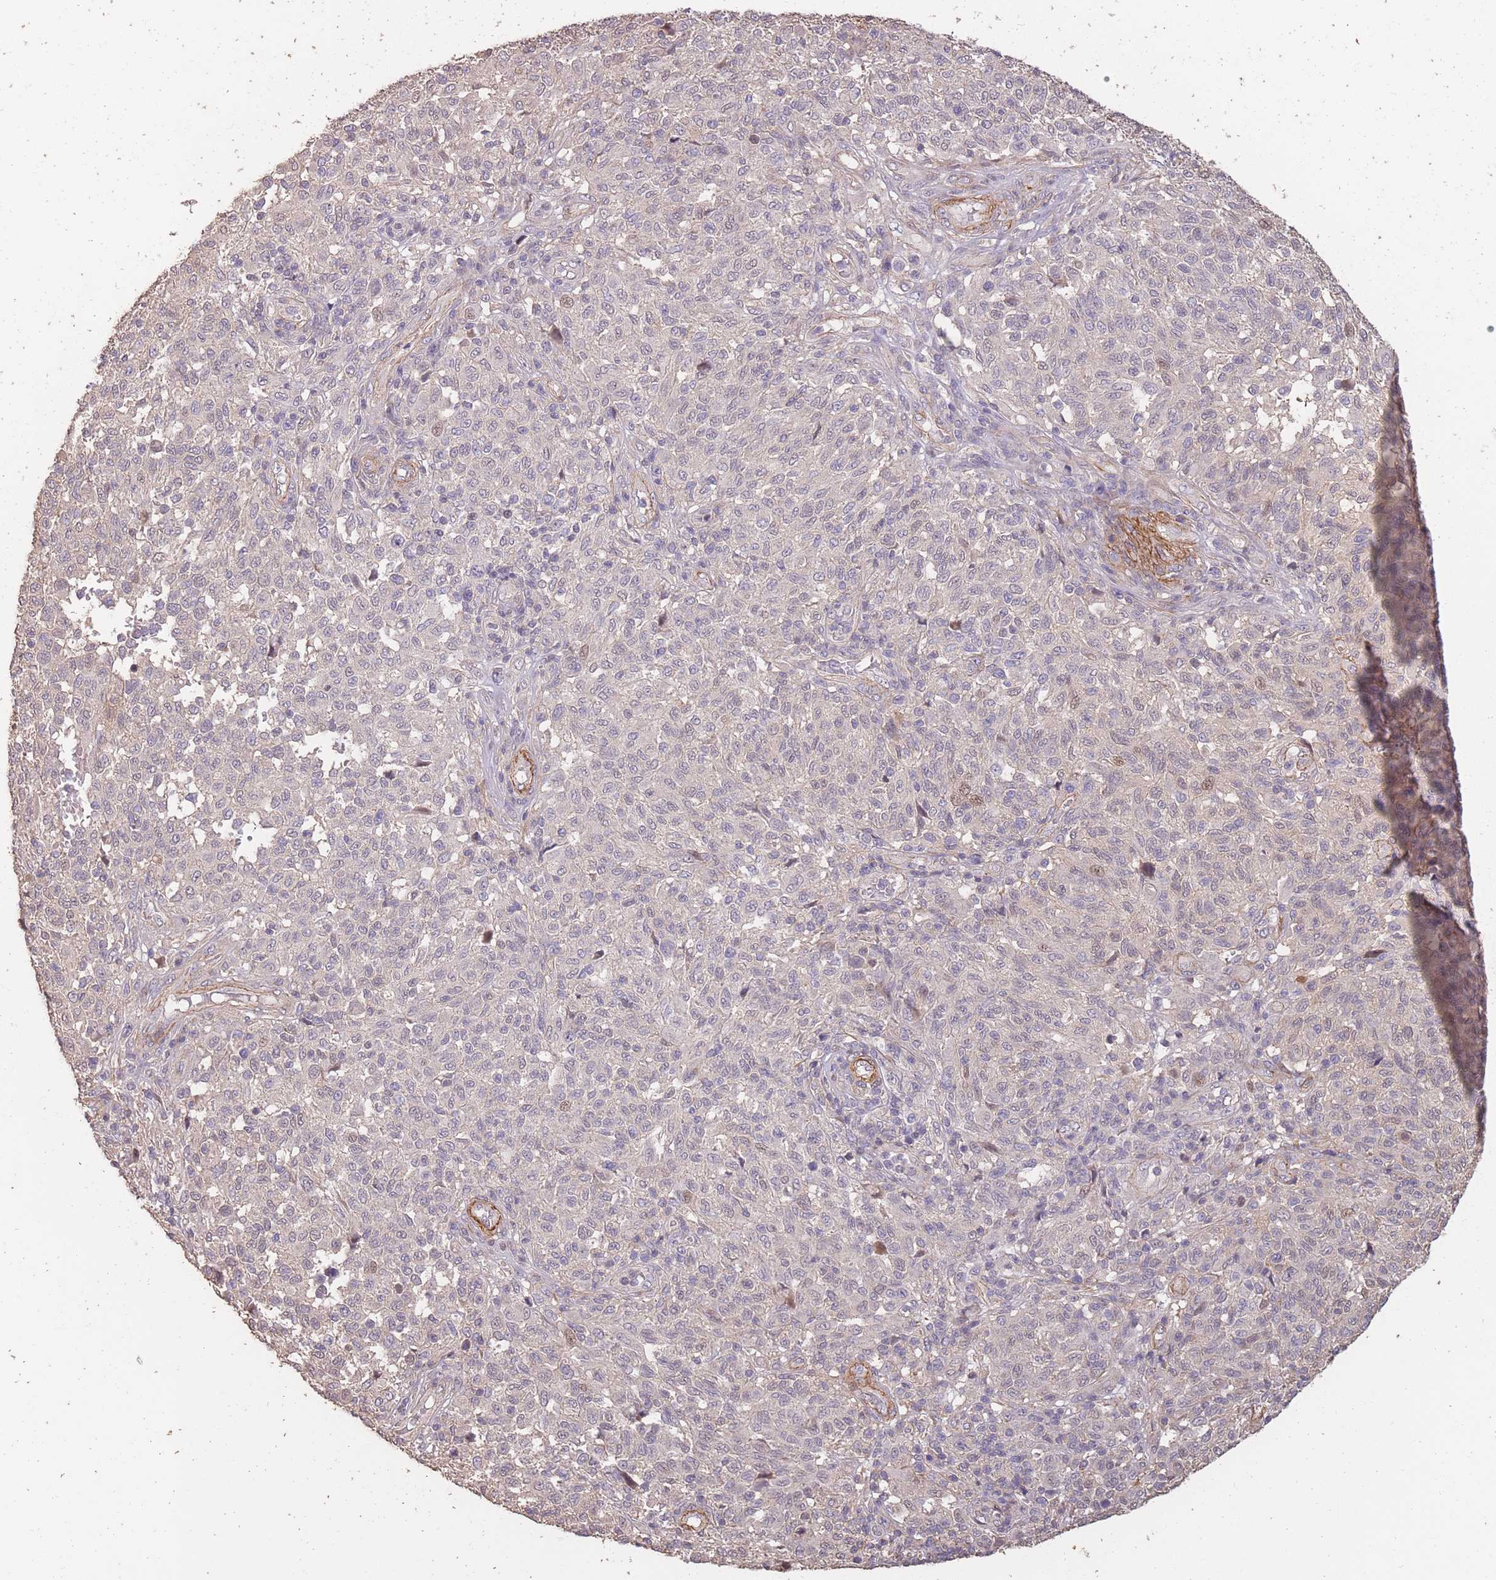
{"staining": {"intensity": "negative", "quantity": "none", "location": "none"}, "tissue": "melanoma", "cell_type": "Tumor cells", "image_type": "cancer", "snomed": [{"axis": "morphology", "description": "Malignant melanoma, NOS"}, {"axis": "topography", "description": "Skin"}], "caption": "This is a photomicrograph of immunohistochemistry (IHC) staining of melanoma, which shows no positivity in tumor cells.", "gene": "NLRC4", "patient": {"sex": "male", "age": 66}}